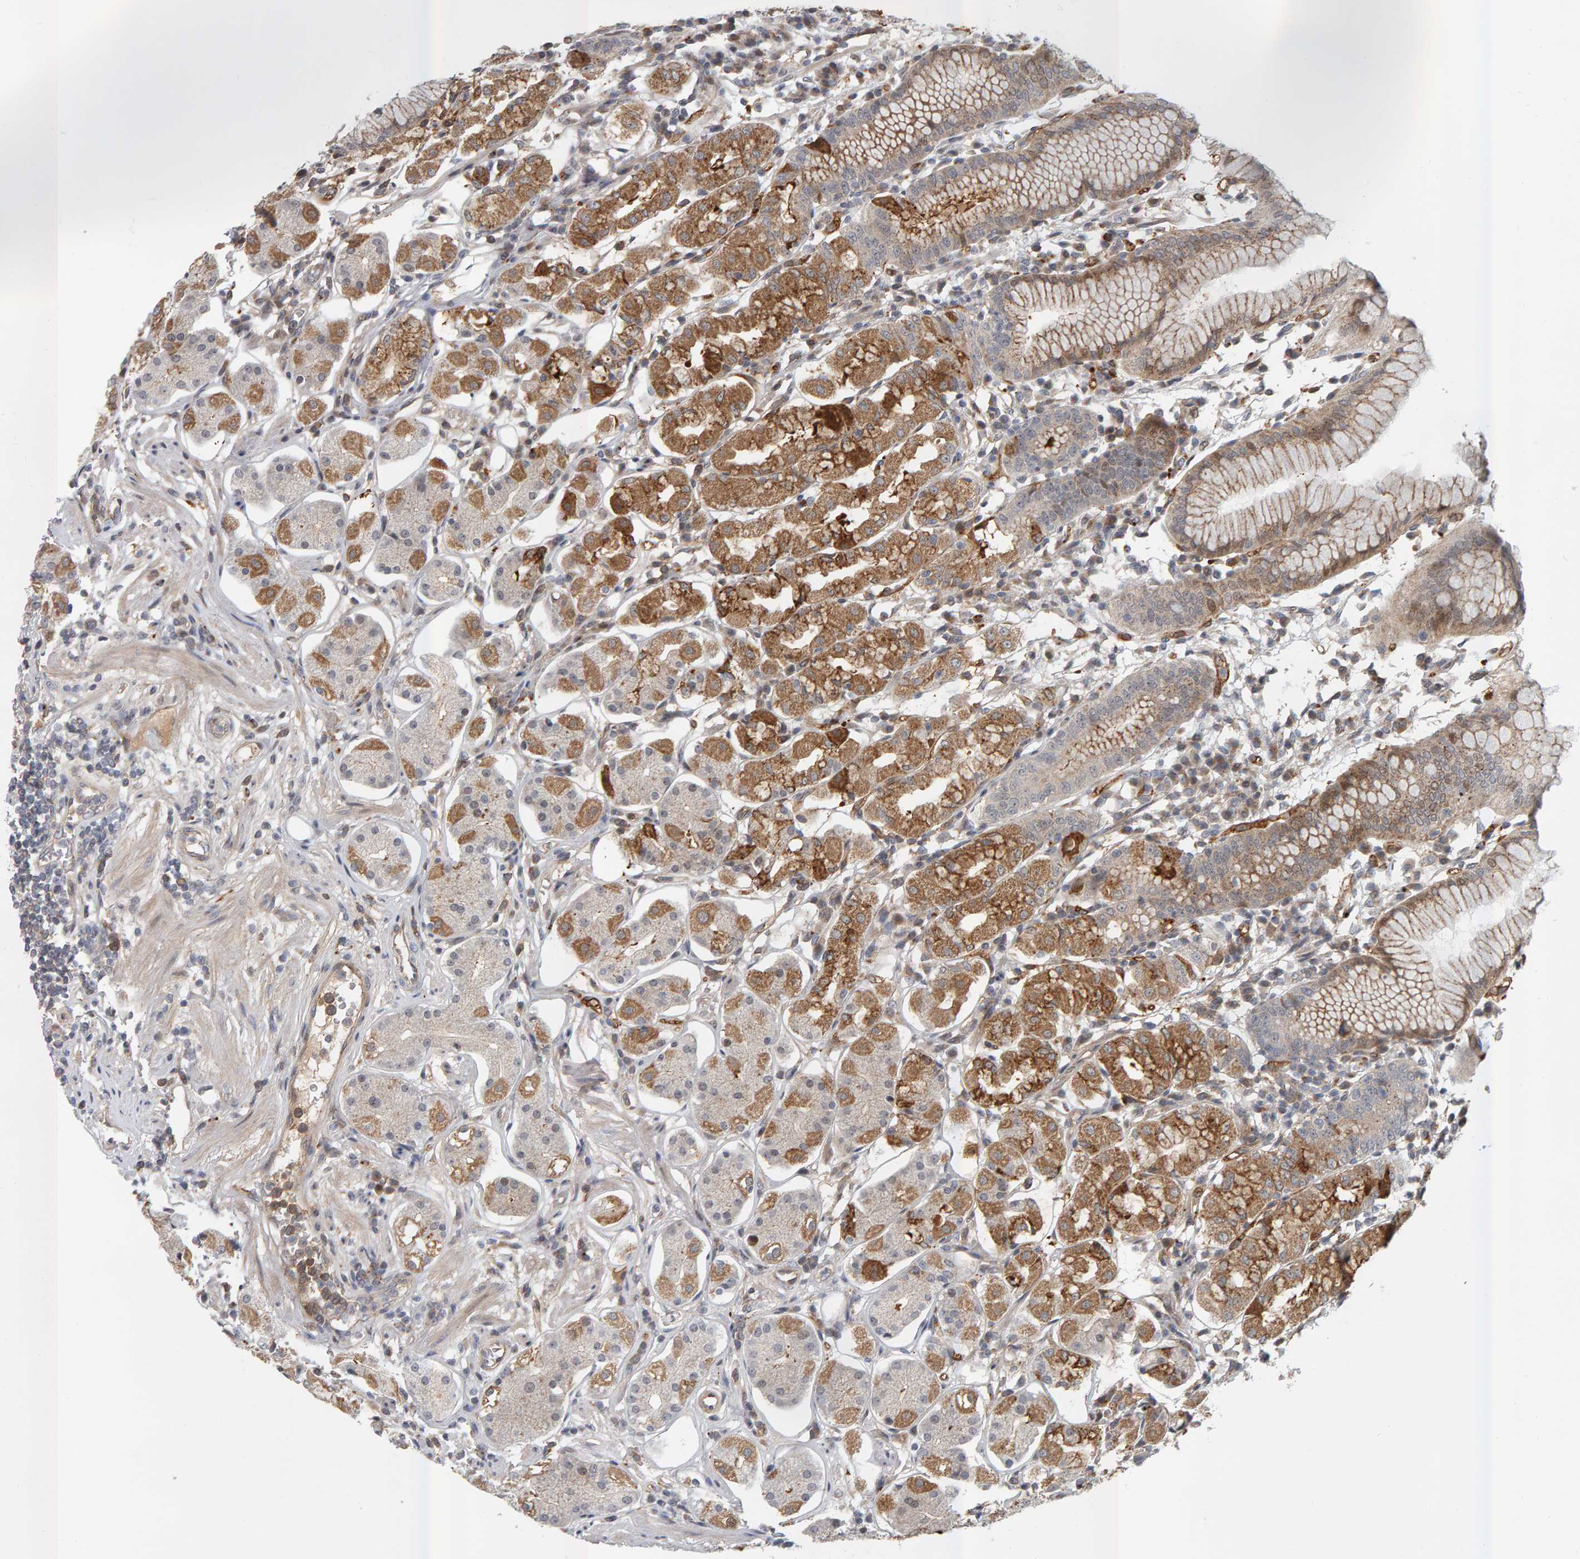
{"staining": {"intensity": "strong", "quantity": "<25%", "location": "cytoplasmic/membranous"}, "tissue": "stomach", "cell_type": "Glandular cells", "image_type": "normal", "snomed": [{"axis": "morphology", "description": "Normal tissue, NOS"}, {"axis": "topography", "description": "Stomach"}, {"axis": "topography", "description": "Stomach, lower"}], "caption": "About <25% of glandular cells in benign stomach display strong cytoplasmic/membranous protein expression as visualized by brown immunohistochemical staining.", "gene": "ZNF160", "patient": {"sex": "female", "age": 56}}